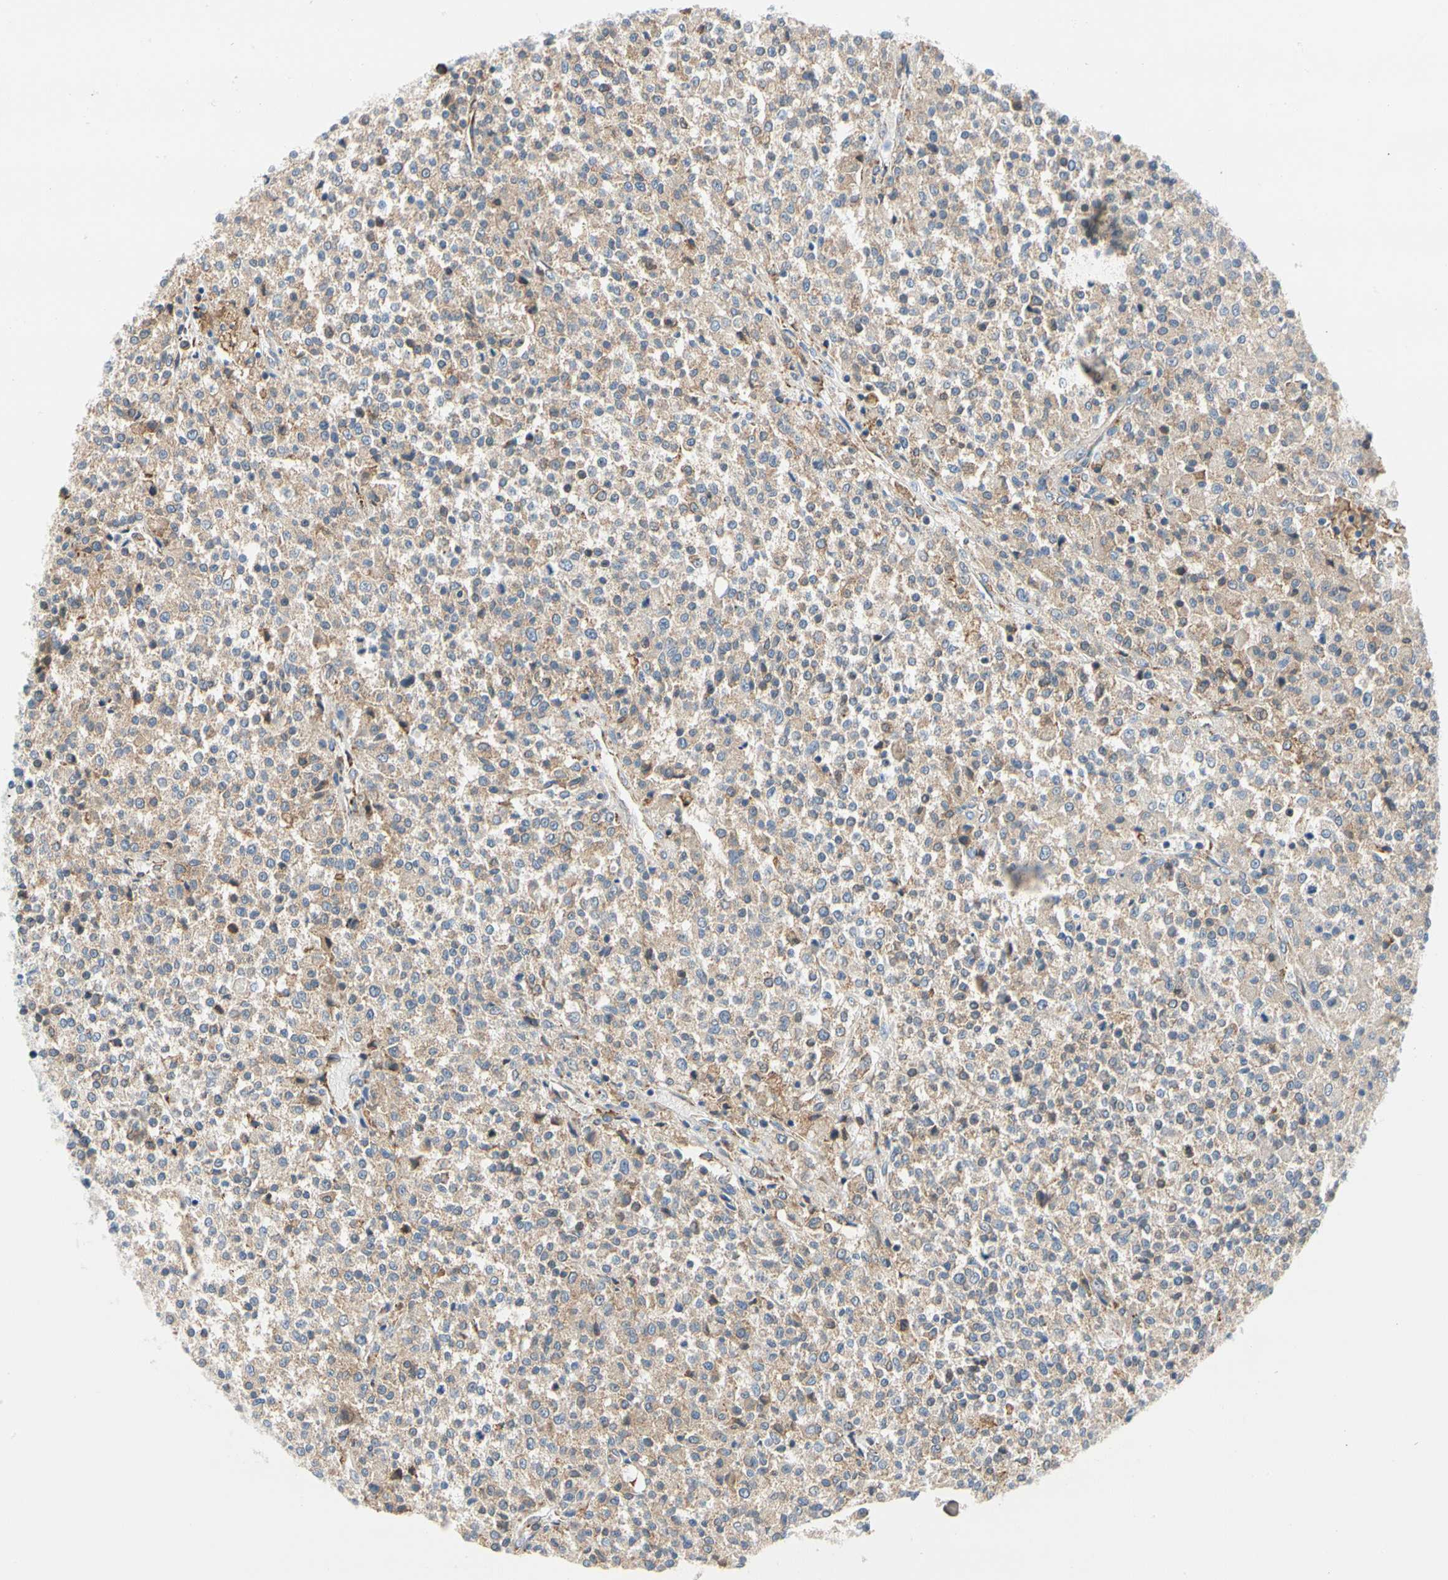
{"staining": {"intensity": "weak", "quantity": ">75%", "location": "cytoplasmic/membranous"}, "tissue": "testis cancer", "cell_type": "Tumor cells", "image_type": "cancer", "snomed": [{"axis": "morphology", "description": "Seminoma, NOS"}, {"axis": "topography", "description": "Testis"}], "caption": "This is an image of IHC staining of seminoma (testis), which shows weak staining in the cytoplasmic/membranous of tumor cells.", "gene": "STXBP1", "patient": {"sex": "male", "age": 59}}